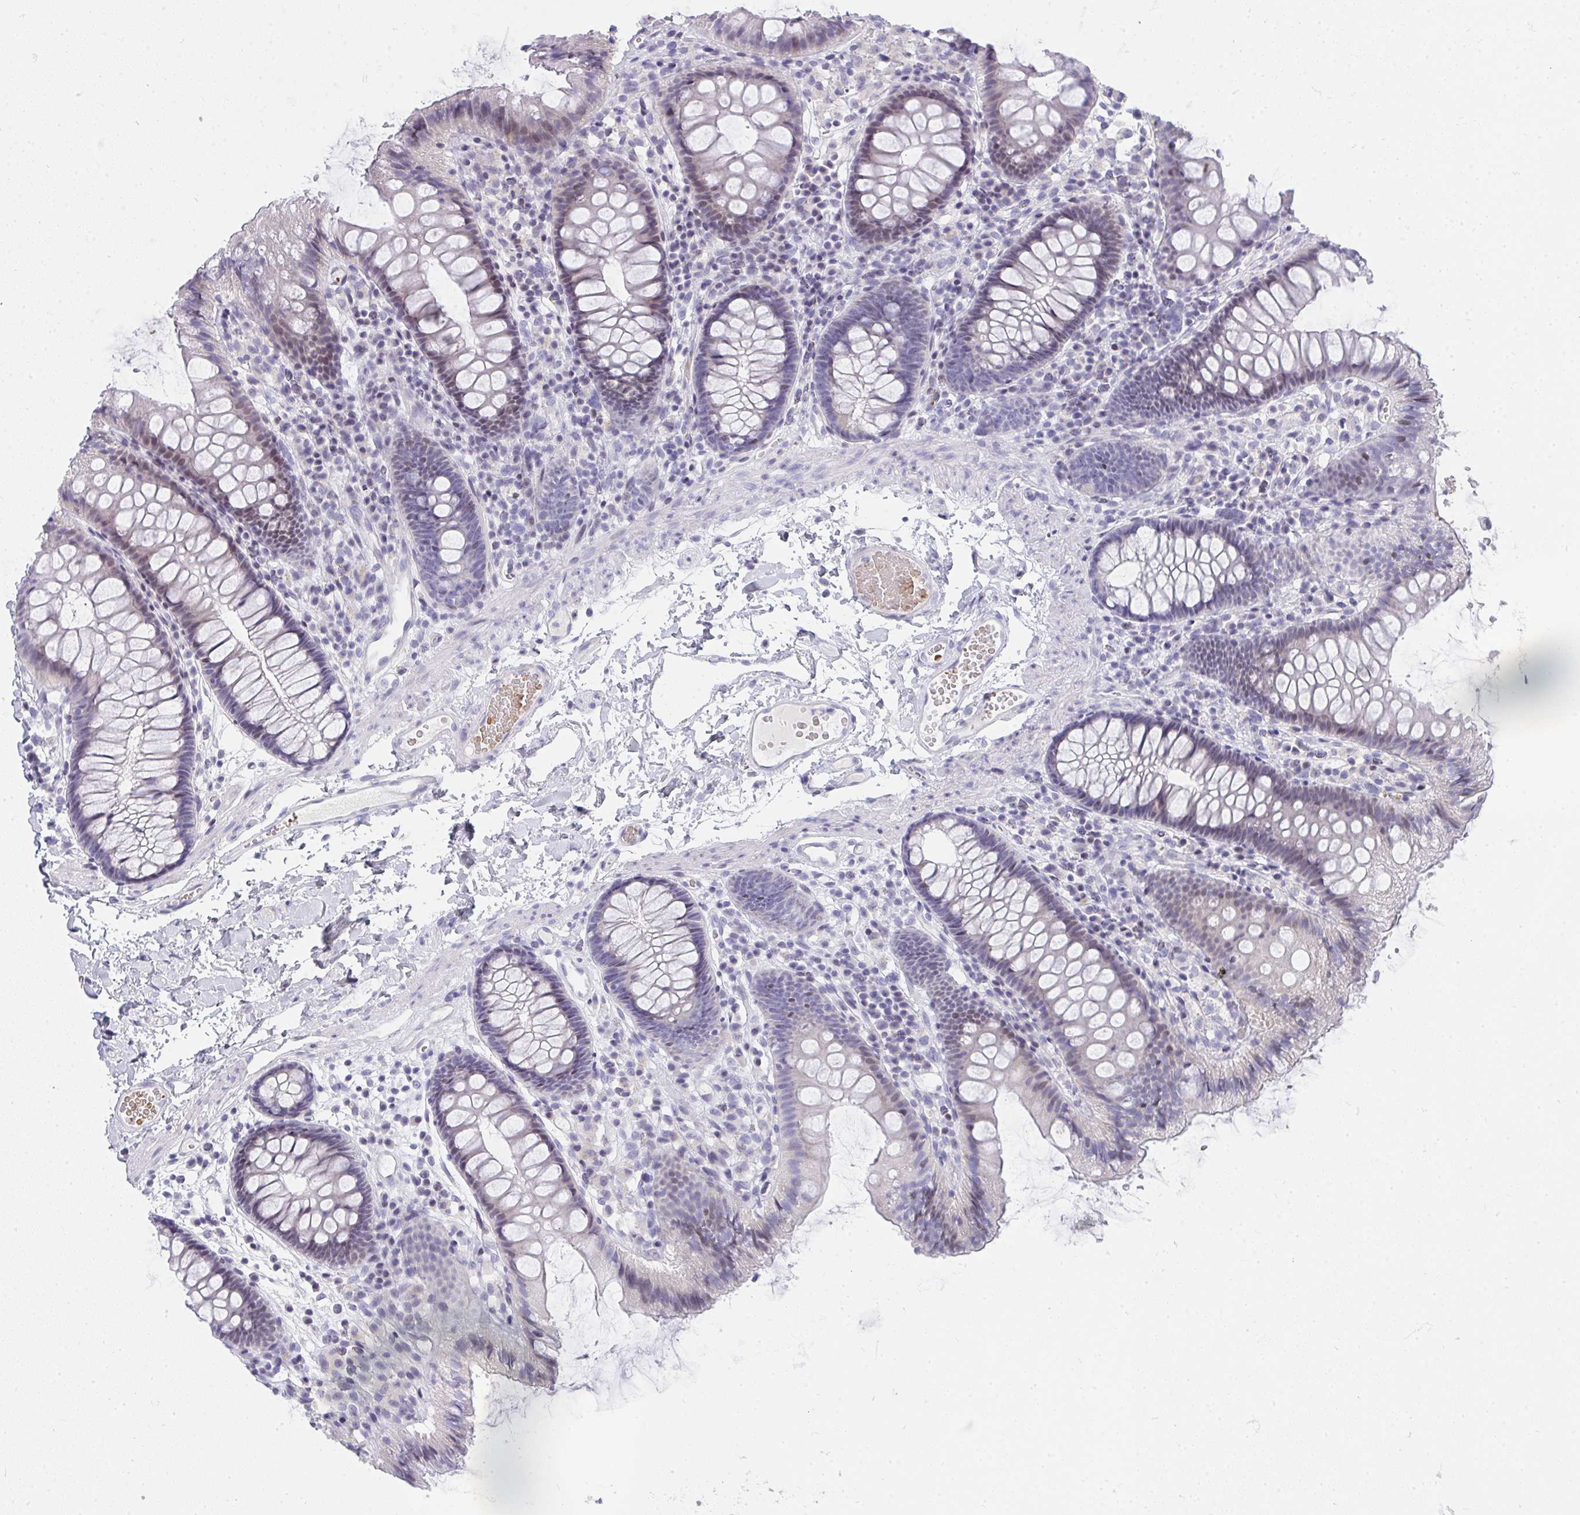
{"staining": {"intensity": "negative", "quantity": "none", "location": "none"}, "tissue": "colon", "cell_type": "Endothelial cells", "image_type": "normal", "snomed": [{"axis": "morphology", "description": "Normal tissue, NOS"}, {"axis": "topography", "description": "Colon"}], "caption": "The image demonstrates no significant expression in endothelial cells of colon.", "gene": "ZNF182", "patient": {"sex": "male", "age": 84}}